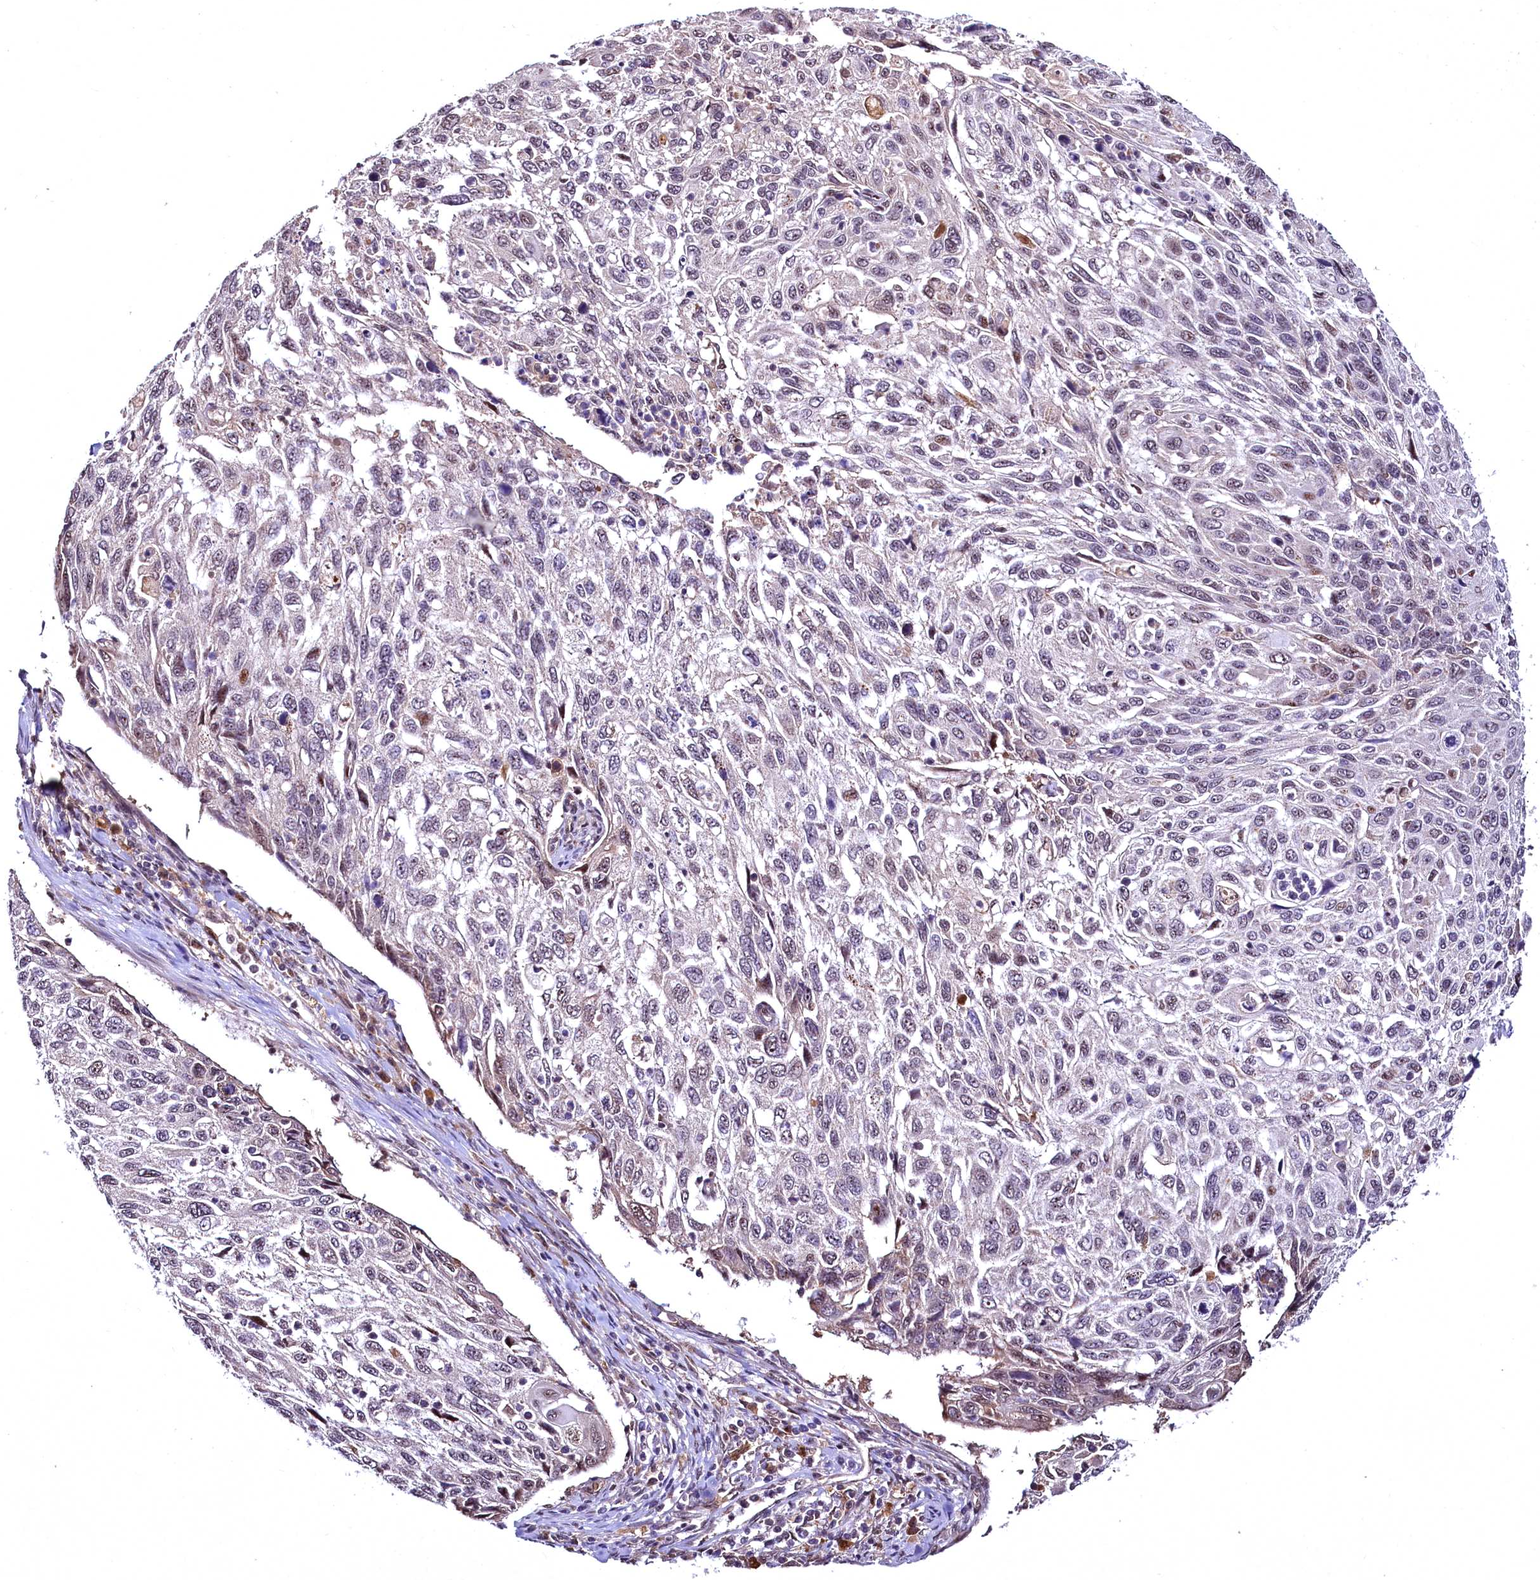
{"staining": {"intensity": "negative", "quantity": "none", "location": "none"}, "tissue": "cervical cancer", "cell_type": "Tumor cells", "image_type": "cancer", "snomed": [{"axis": "morphology", "description": "Squamous cell carcinoma, NOS"}, {"axis": "topography", "description": "Cervix"}], "caption": "This is an IHC histopathology image of cervical squamous cell carcinoma. There is no positivity in tumor cells.", "gene": "N4BP2L1", "patient": {"sex": "female", "age": 70}}